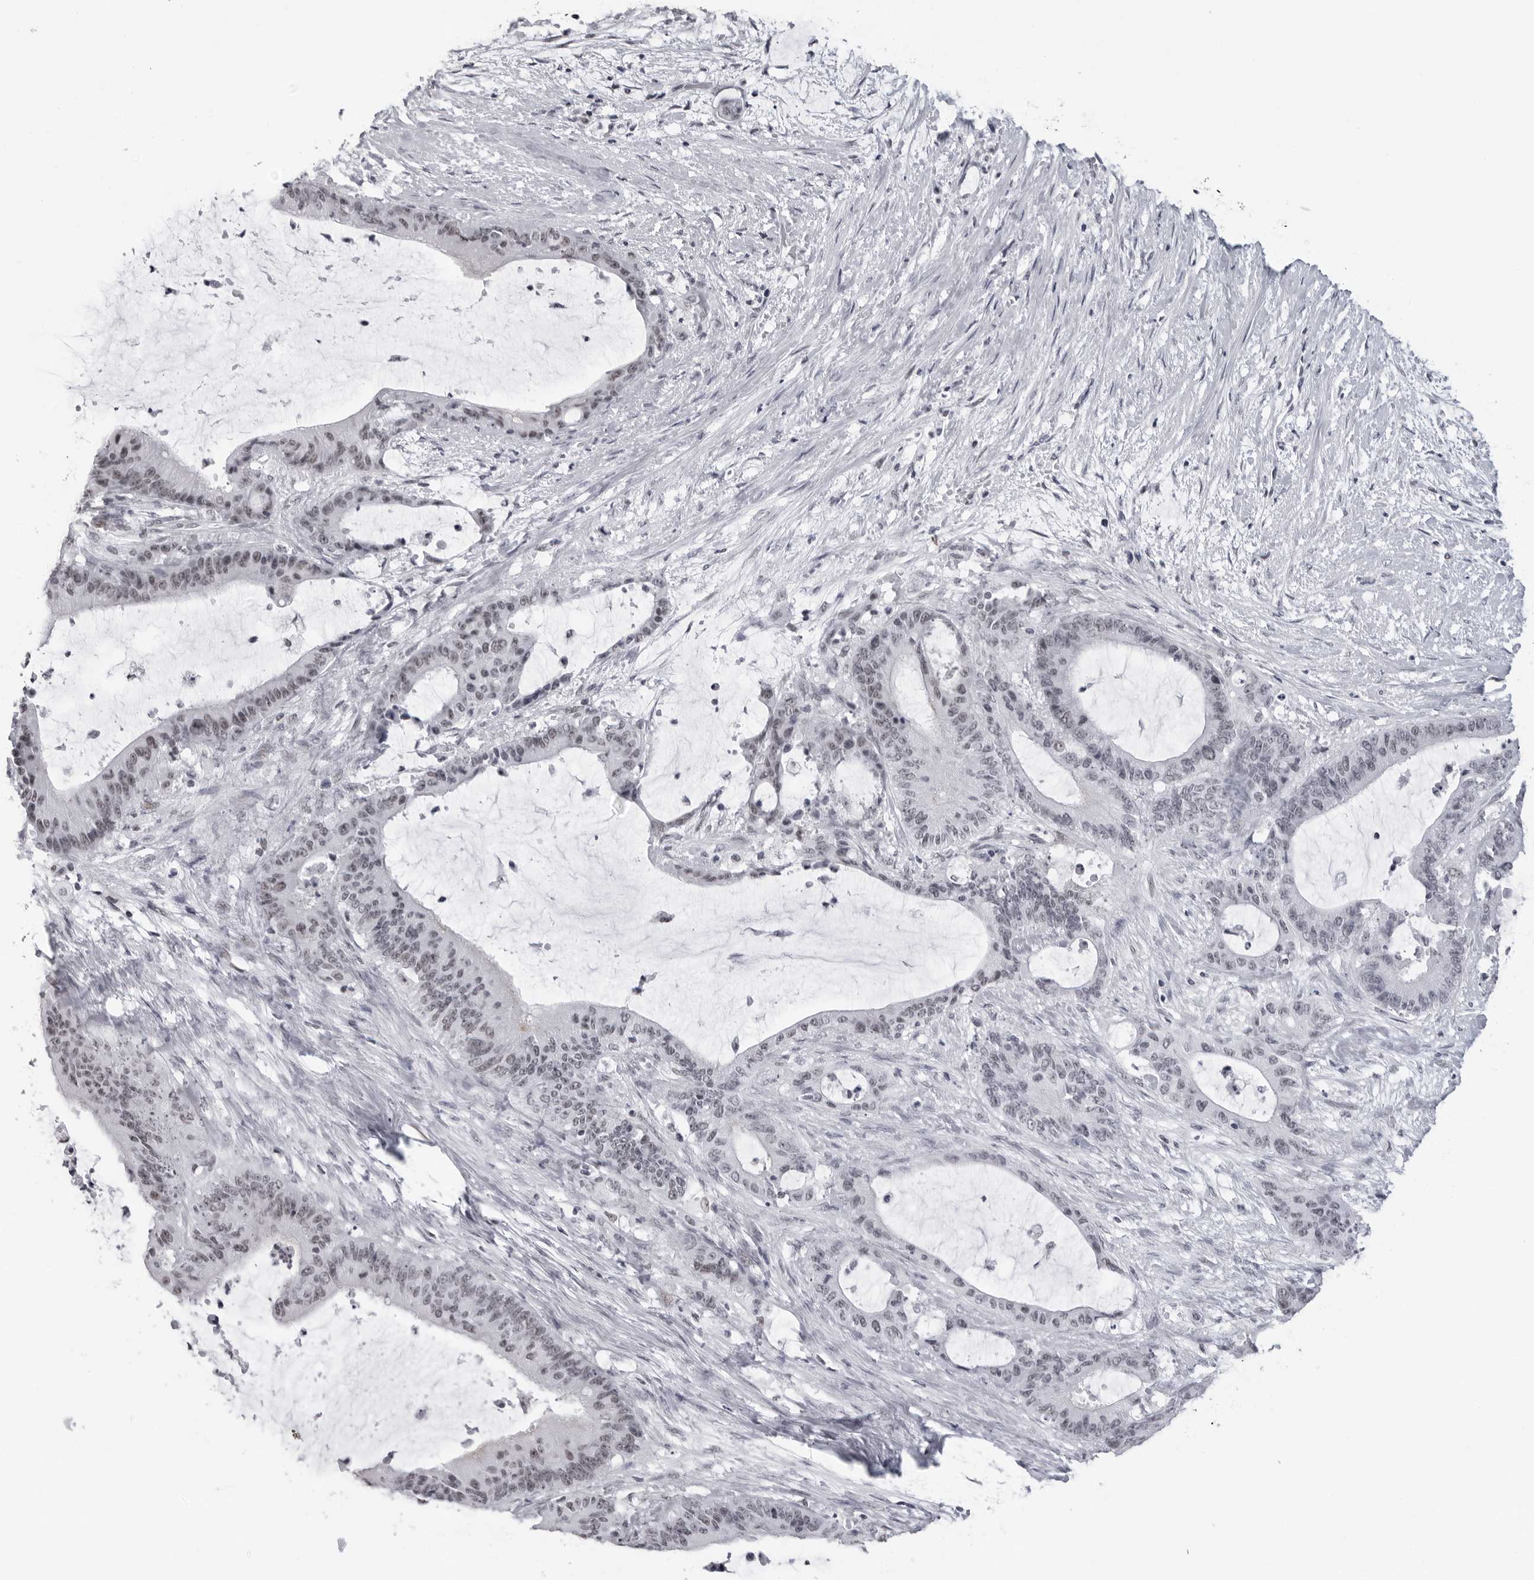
{"staining": {"intensity": "weak", "quantity": ">75%", "location": "nuclear"}, "tissue": "liver cancer", "cell_type": "Tumor cells", "image_type": "cancer", "snomed": [{"axis": "morphology", "description": "Cholangiocarcinoma"}, {"axis": "topography", "description": "Liver"}], "caption": "Liver cancer (cholangiocarcinoma) stained with IHC reveals weak nuclear staining in about >75% of tumor cells.", "gene": "ESPN", "patient": {"sex": "female", "age": 73}}